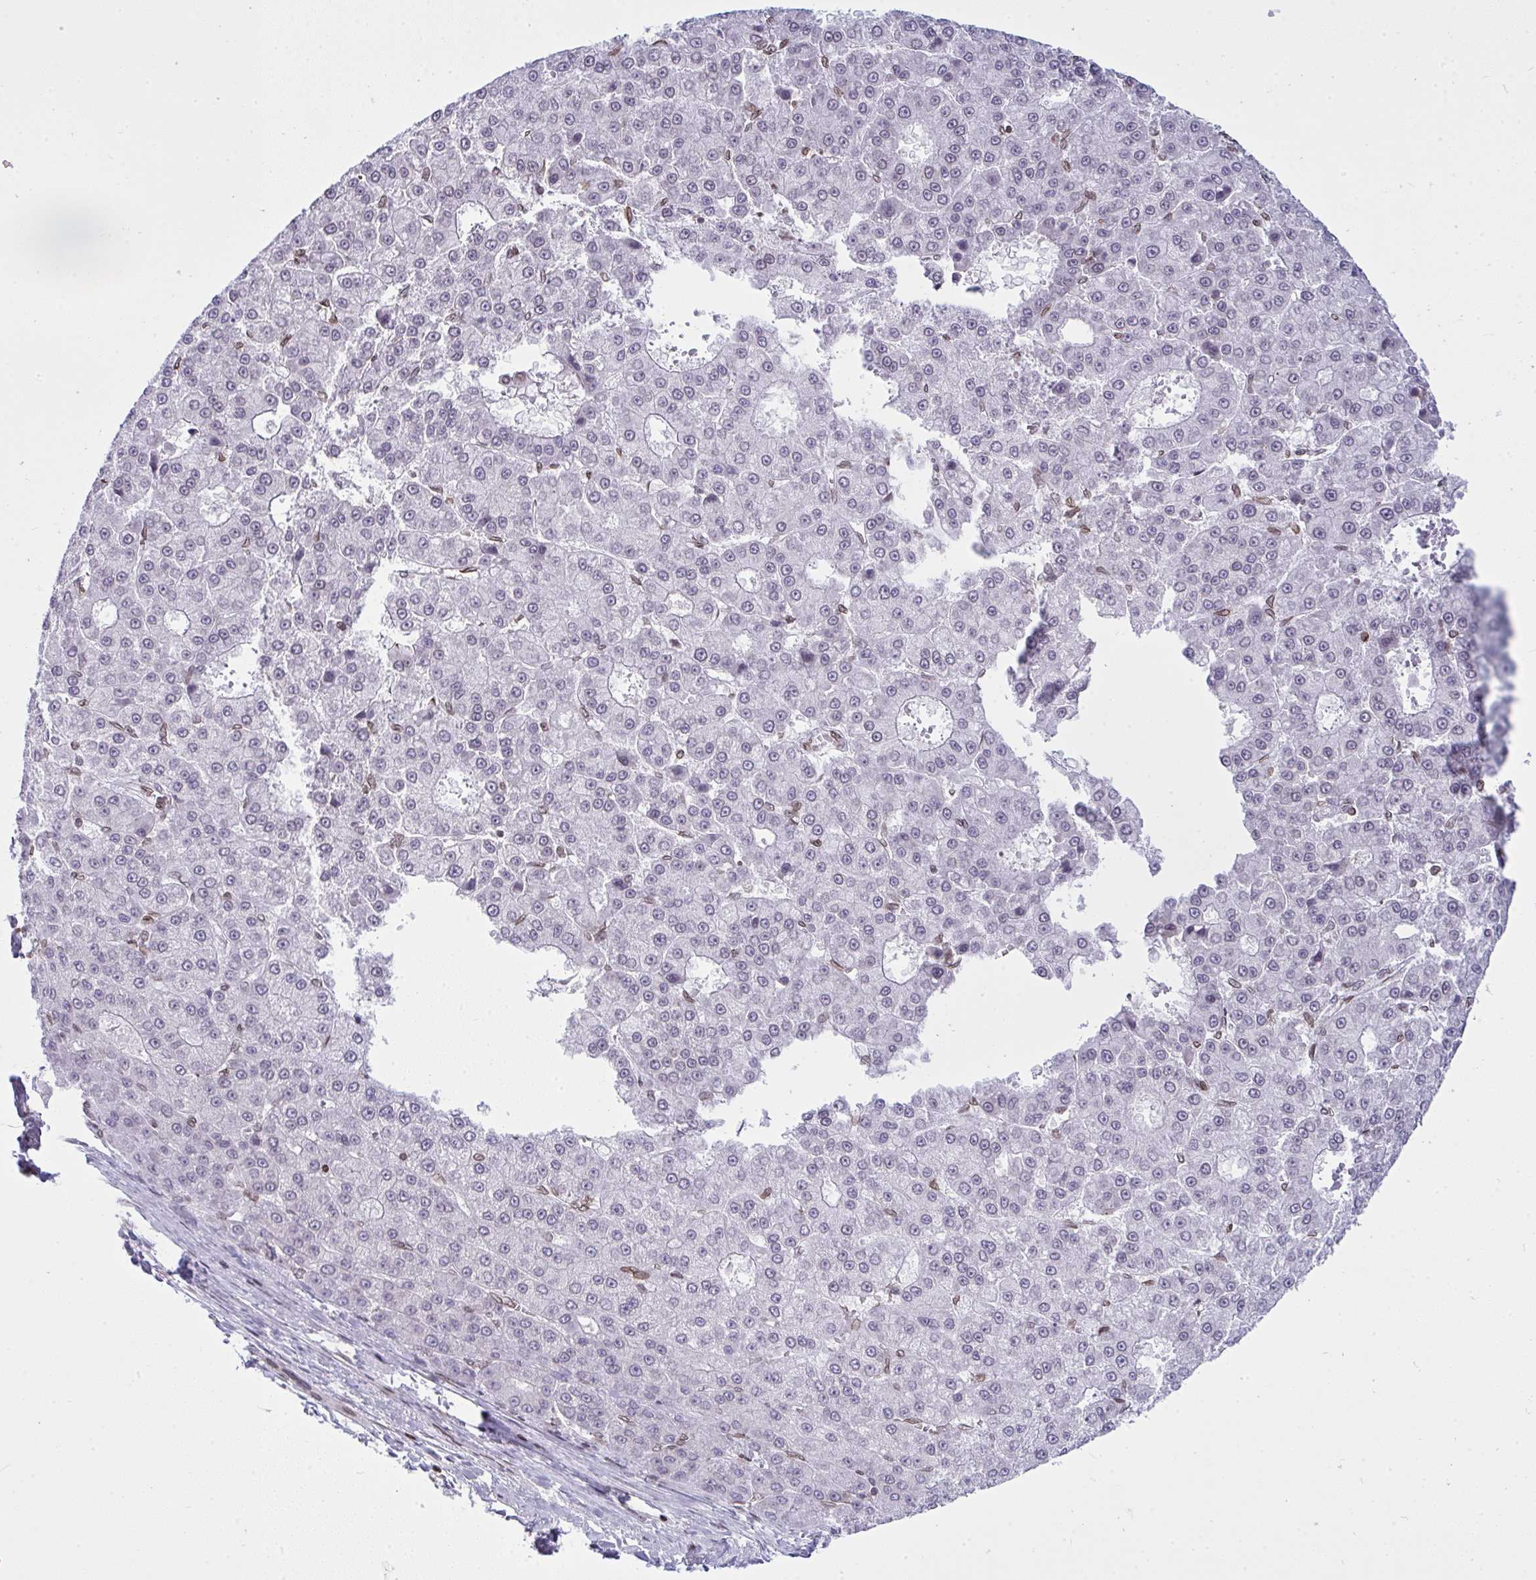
{"staining": {"intensity": "negative", "quantity": "none", "location": "none"}, "tissue": "liver cancer", "cell_type": "Tumor cells", "image_type": "cancer", "snomed": [{"axis": "morphology", "description": "Carcinoma, Hepatocellular, NOS"}, {"axis": "topography", "description": "Liver"}], "caption": "The histopathology image exhibits no staining of tumor cells in liver hepatocellular carcinoma.", "gene": "LMNB2", "patient": {"sex": "male", "age": 70}}